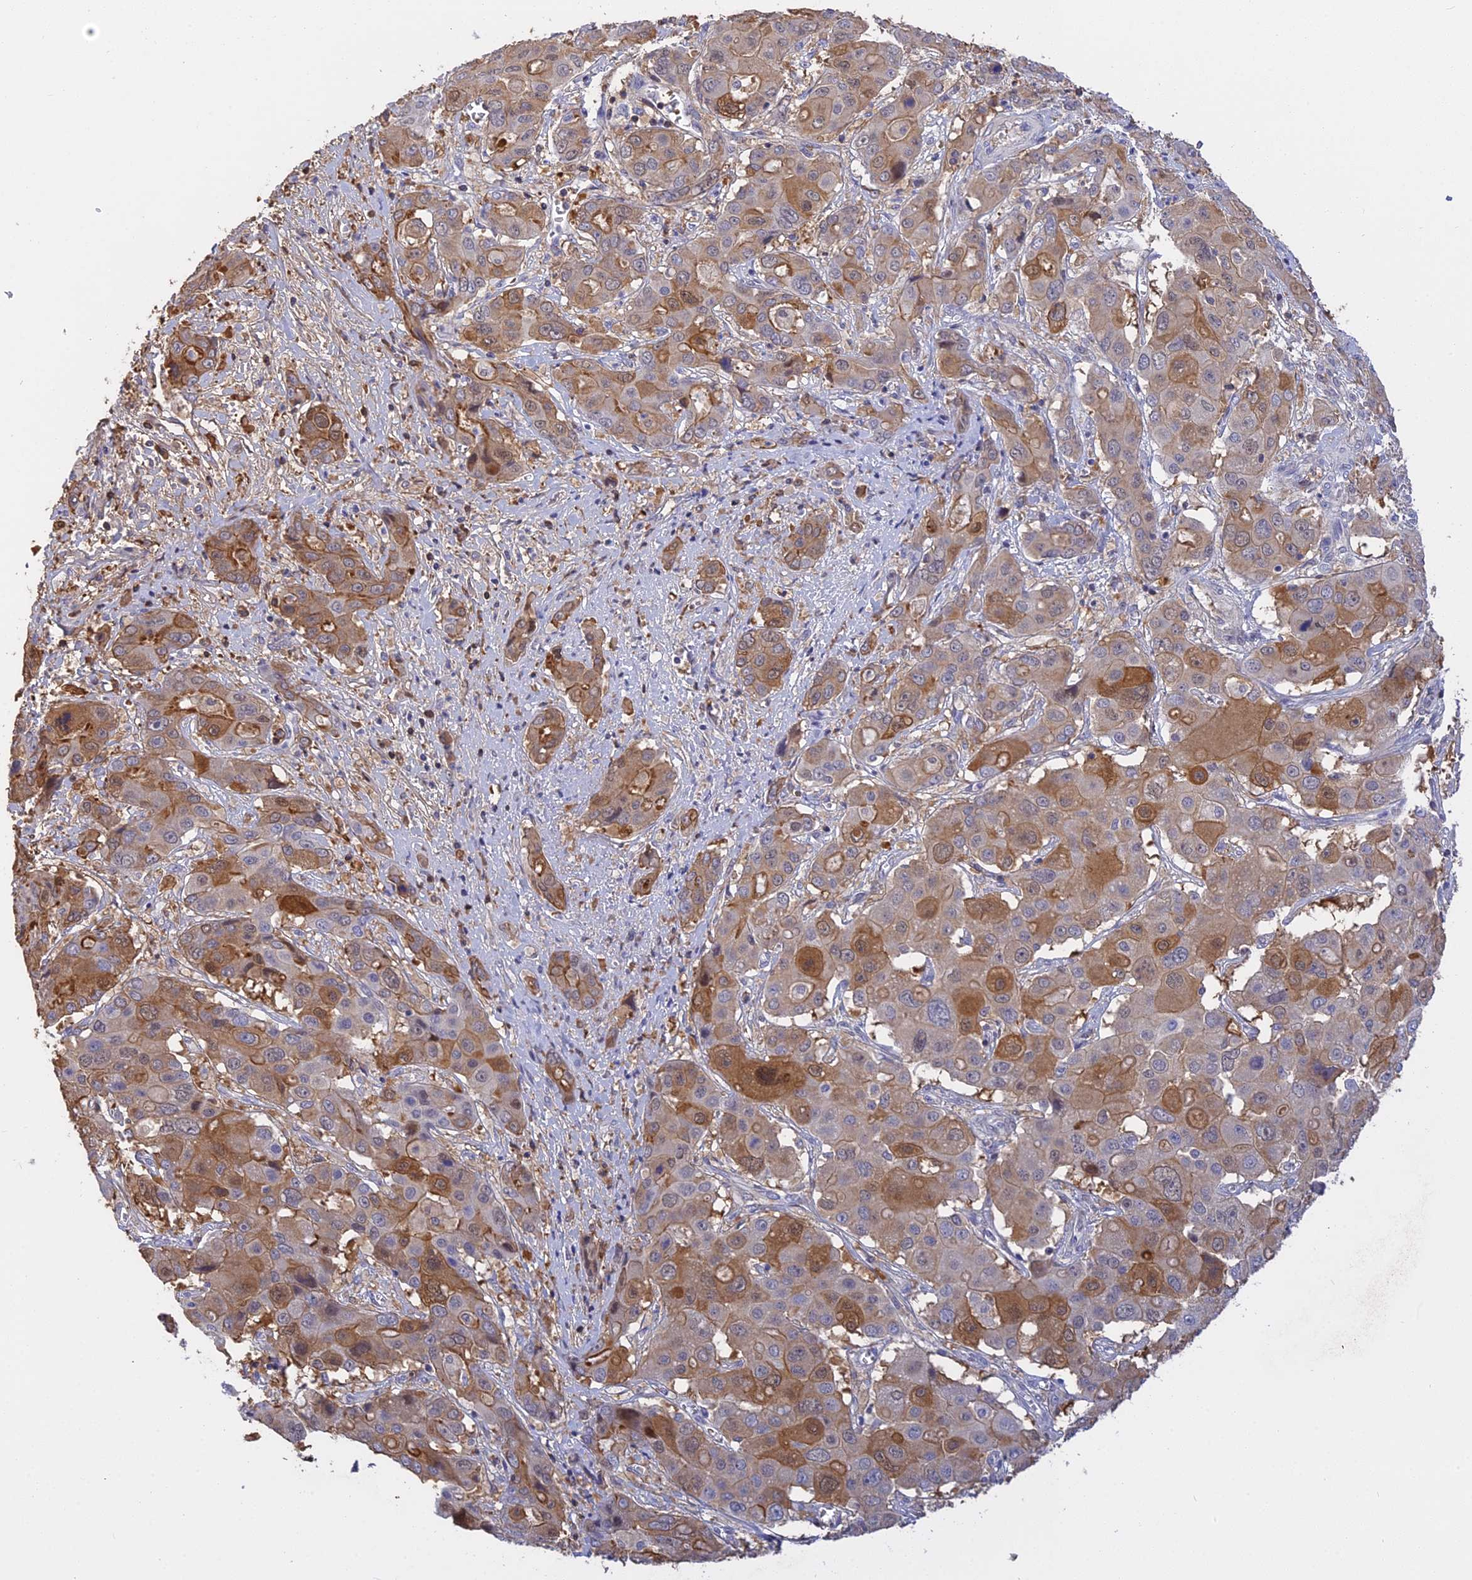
{"staining": {"intensity": "moderate", "quantity": "25%-75%", "location": "cytoplasmic/membranous"}, "tissue": "liver cancer", "cell_type": "Tumor cells", "image_type": "cancer", "snomed": [{"axis": "morphology", "description": "Cholangiocarcinoma"}, {"axis": "topography", "description": "Liver"}], "caption": "Human liver cancer stained with a brown dye reveals moderate cytoplasmic/membranous positive expression in approximately 25%-75% of tumor cells.", "gene": "PZP", "patient": {"sex": "male", "age": 67}}